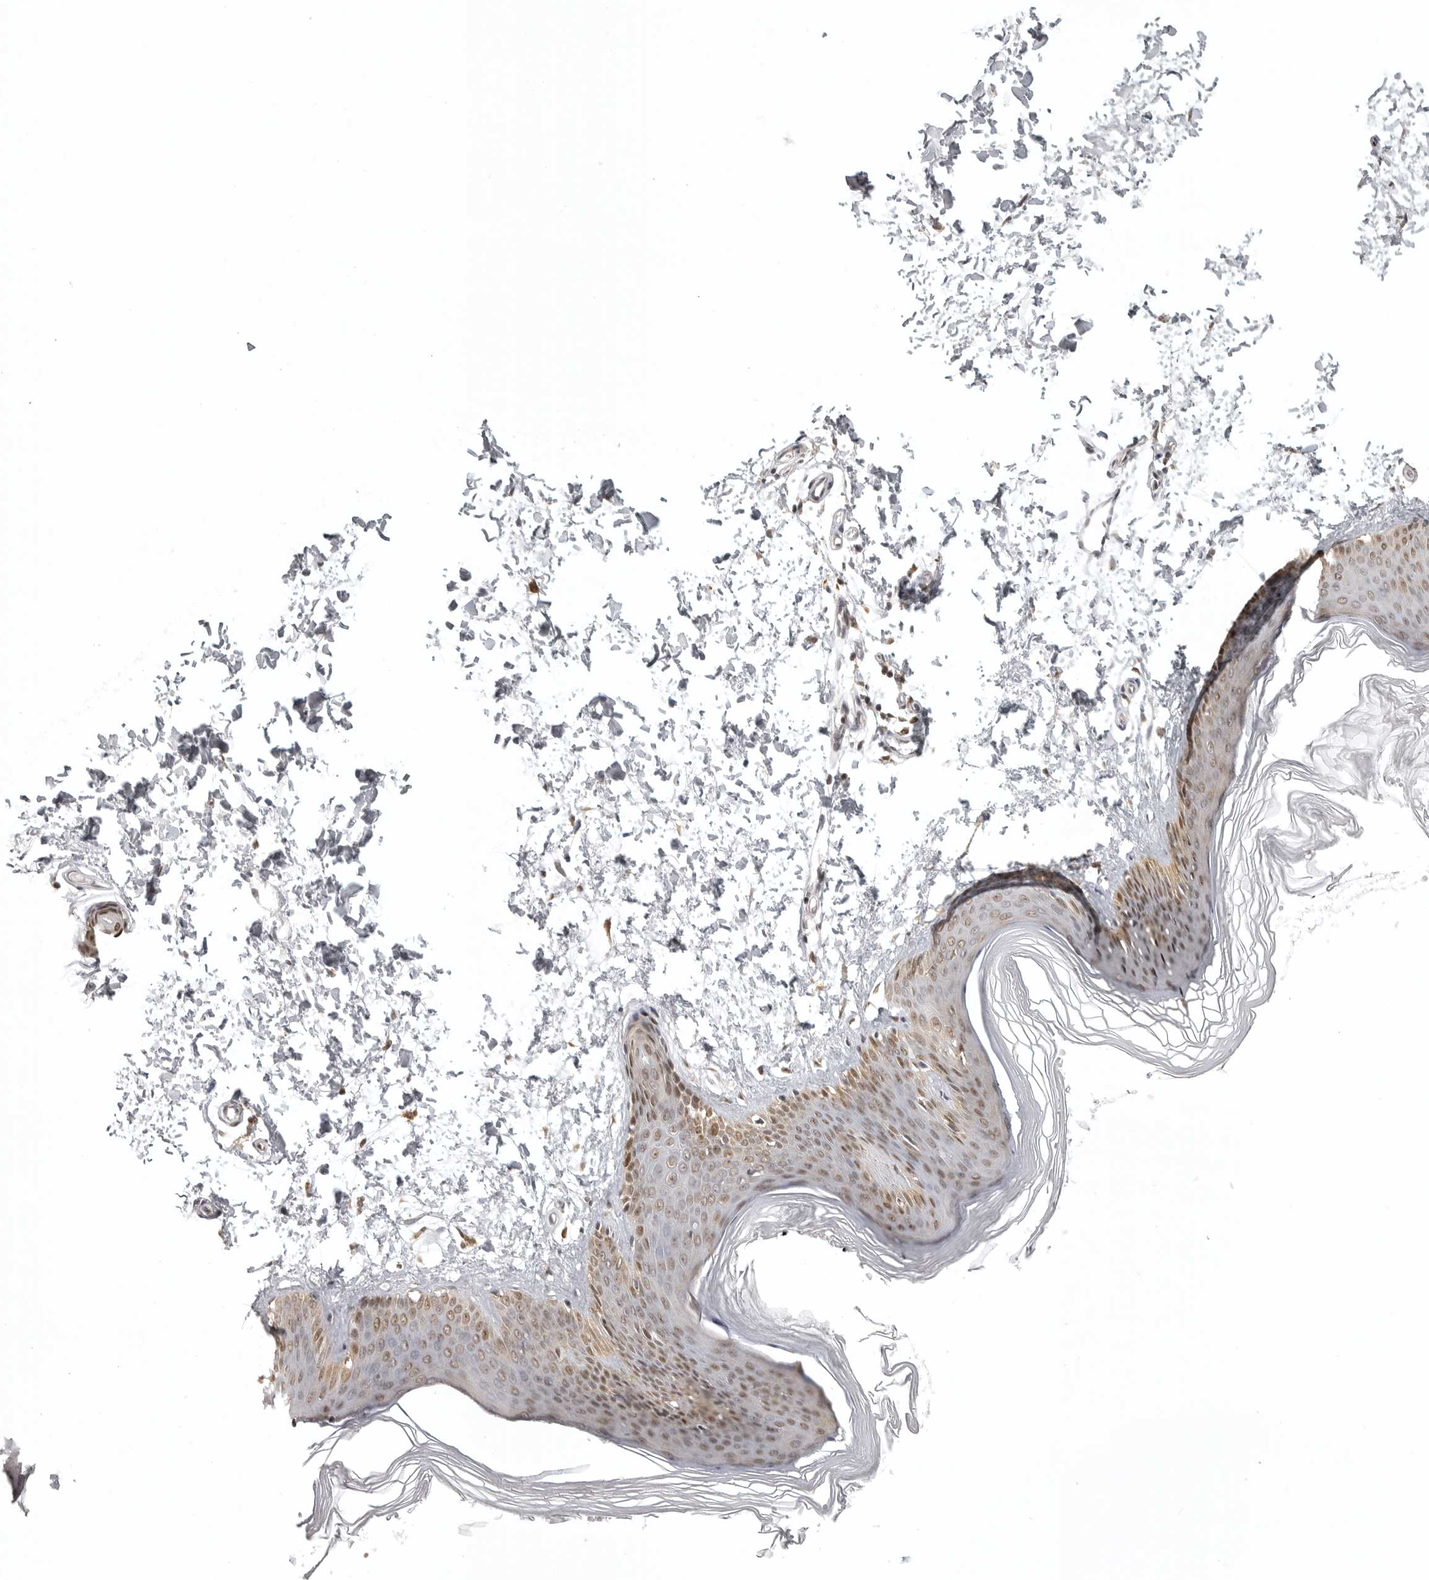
{"staining": {"intensity": "moderate", "quantity": ">75%", "location": "cytoplasmic/membranous"}, "tissue": "skin", "cell_type": "Fibroblasts", "image_type": "normal", "snomed": [{"axis": "morphology", "description": "Normal tissue, NOS"}, {"axis": "topography", "description": "Skin"}], "caption": "IHC of normal human skin demonstrates medium levels of moderate cytoplasmic/membranous staining in about >75% of fibroblasts. (Brightfield microscopy of DAB IHC at high magnification).", "gene": "ISG20L2", "patient": {"sex": "female", "age": 27}}